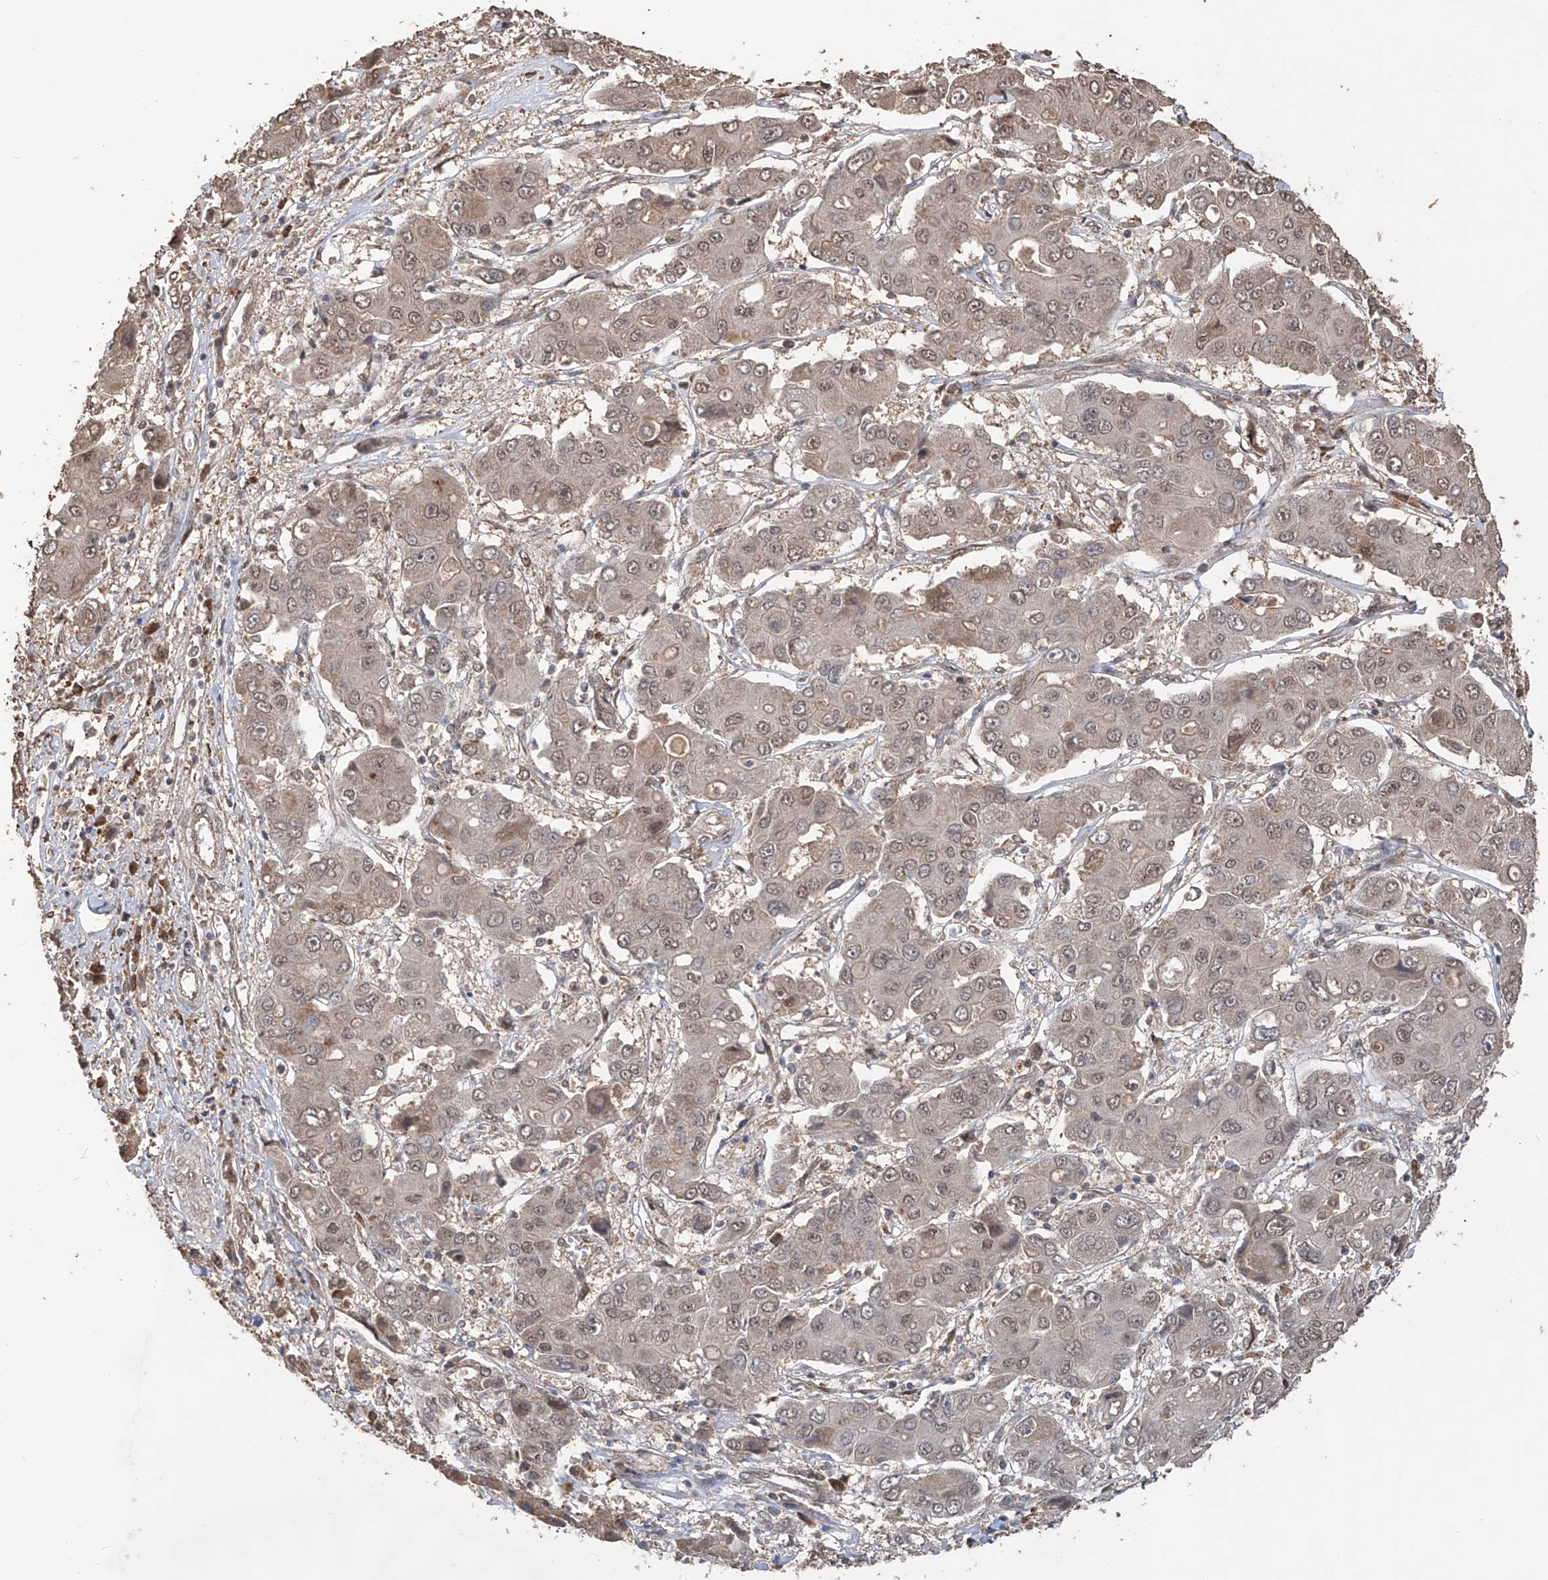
{"staining": {"intensity": "weak", "quantity": ">75%", "location": "nuclear"}, "tissue": "liver cancer", "cell_type": "Tumor cells", "image_type": "cancer", "snomed": [{"axis": "morphology", "description": "Cholangiocarcinoma"}, {"axis": "topography", "description": "Liver"}], "caption": "DAB (3,3'-diaminobenzidine) immunohistochemical staining of human liver cholangiocarcinoma shows weak nuclear protein expression in about >75% of tumor cells.", "gene": "FAM135A", "patient": {"sex": "male", "age": 67}}